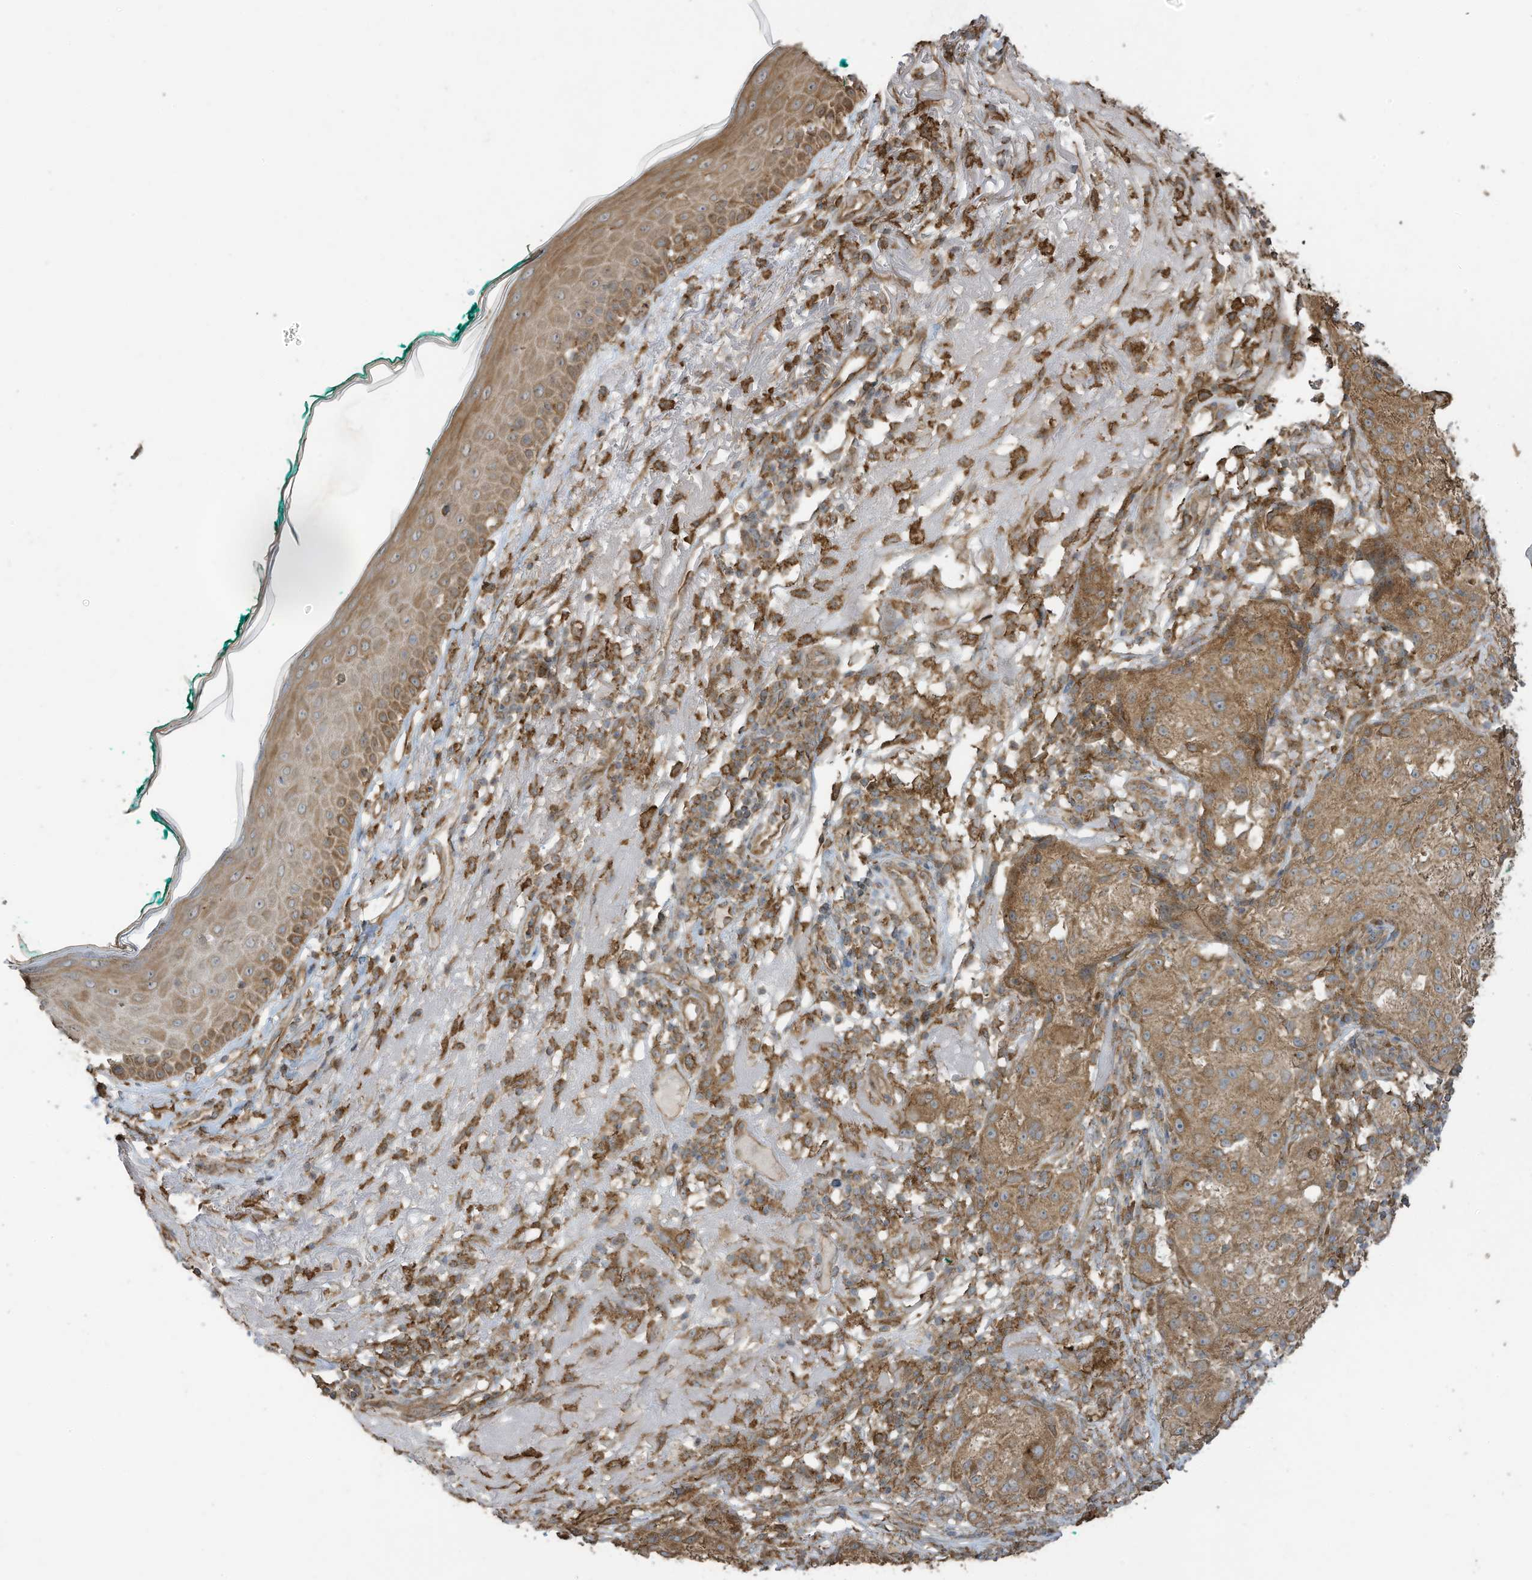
{"staining": {"intensity": "moderate", "quantity": ">75%", "location": "cytoplasmic/membranous"}, "tissue": "melanoma", "cell_type": "Tumor cells", "image_type": "cancer", "snomed": [{"axis": "morphology", "description": "Necrosis, NOS"}, {"axis": "morphology", "description": "Malignant melanoma, NOS"}, {"axis": "topography", "description": "Skin"}], "caption": "High-power microscopy captured an immunohistochemistry image of malignant melanoma, revealing moderate cytoplasmic/membranous expression in approximately >75% of tumor cells.", "gene": "CGAS", "patient": {"sex": "female", "age": 87}}